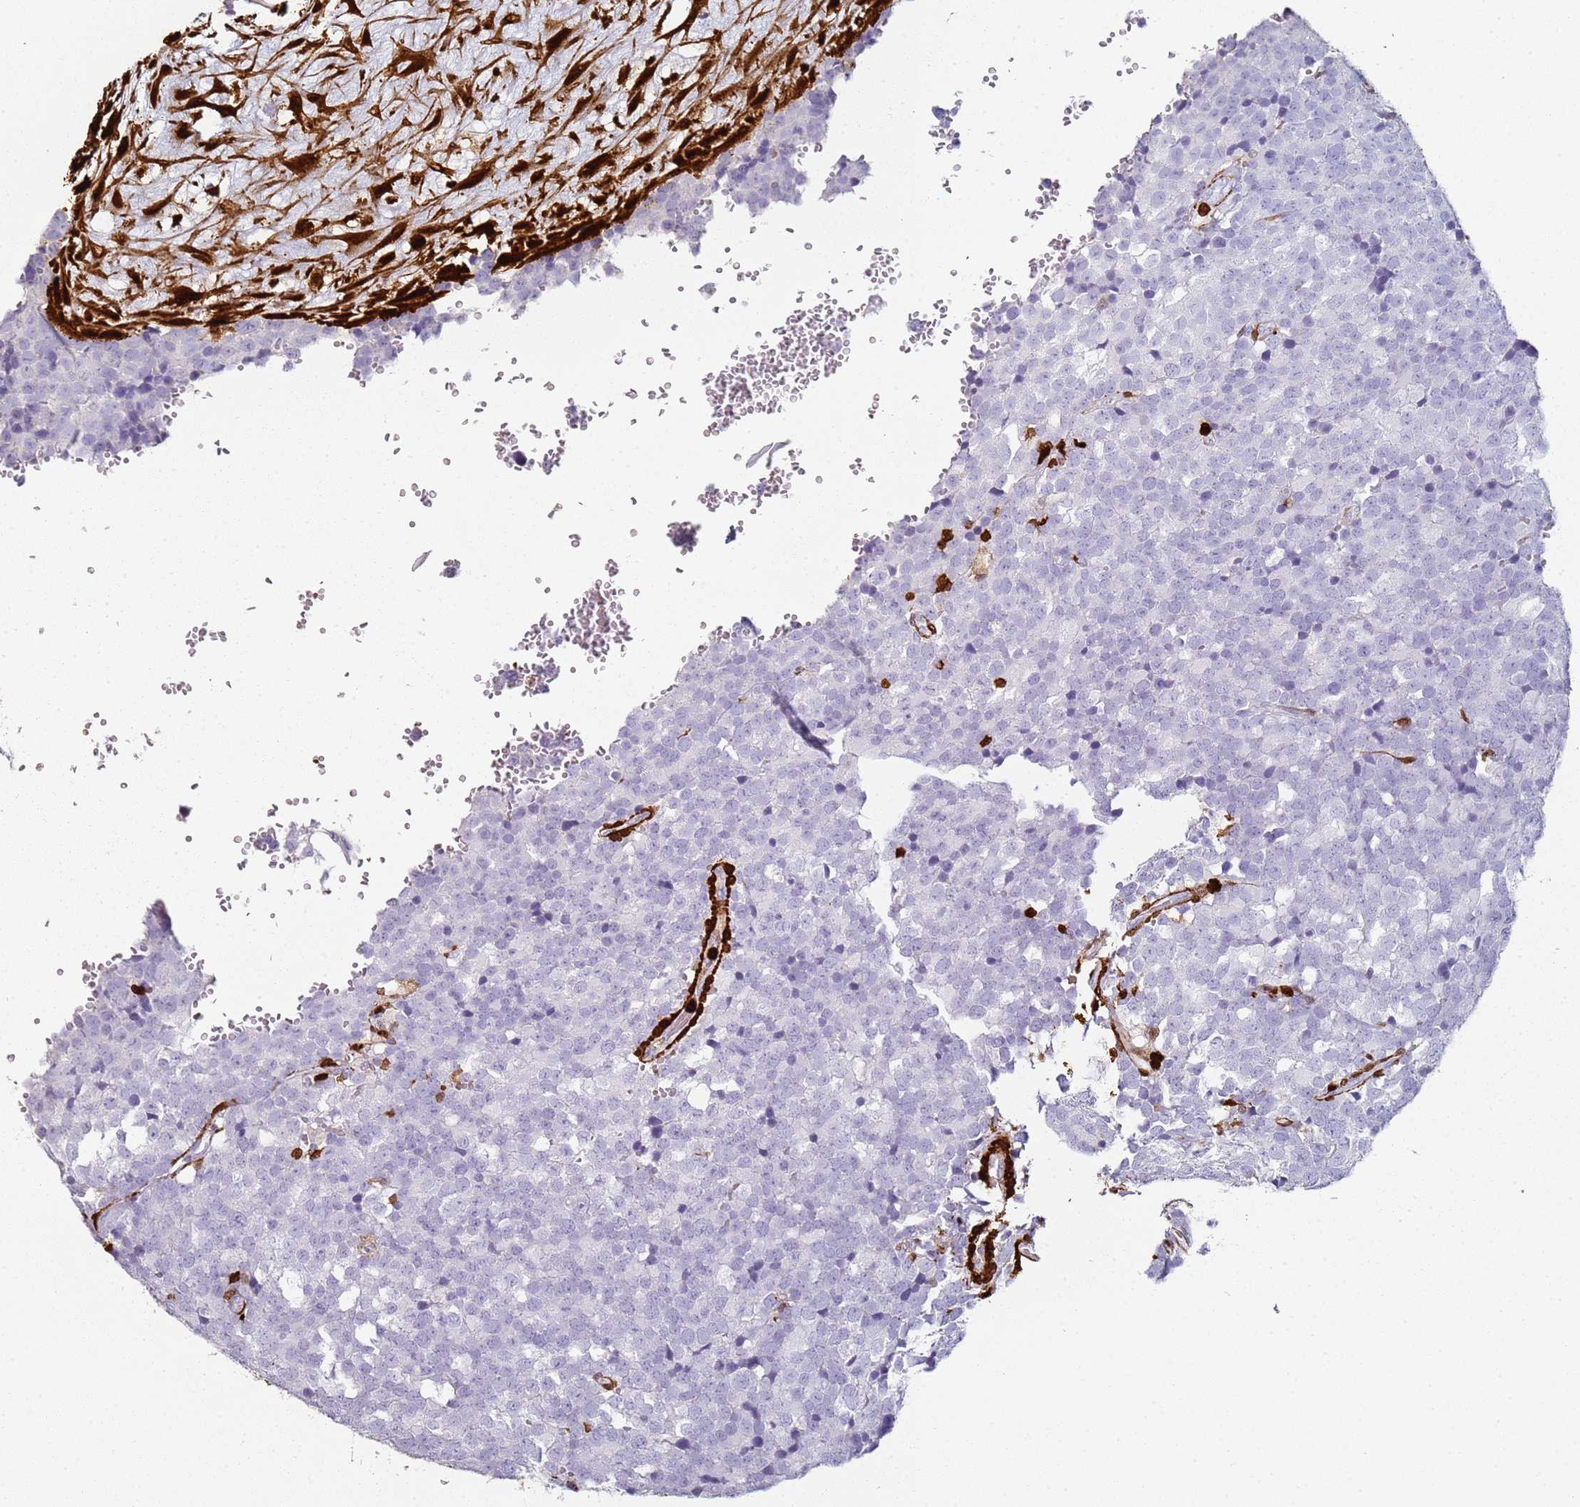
{"staining": {"intensity": "negative", "quantity": "none", "location": "none"}, "tissue": "testis cancer", "cell_type": "Tumor cells", "image_type": "cancer", "snomed": [{"axis": "morphology", "description": "Seminoma, NOS"}, {"axis": "topography", "description": "Testis"}], "caption": "There is no significant expression in tumor cells of testis seminoma.", "gene": "S100A4", "patient": {"sex": "male", "age": 71}}